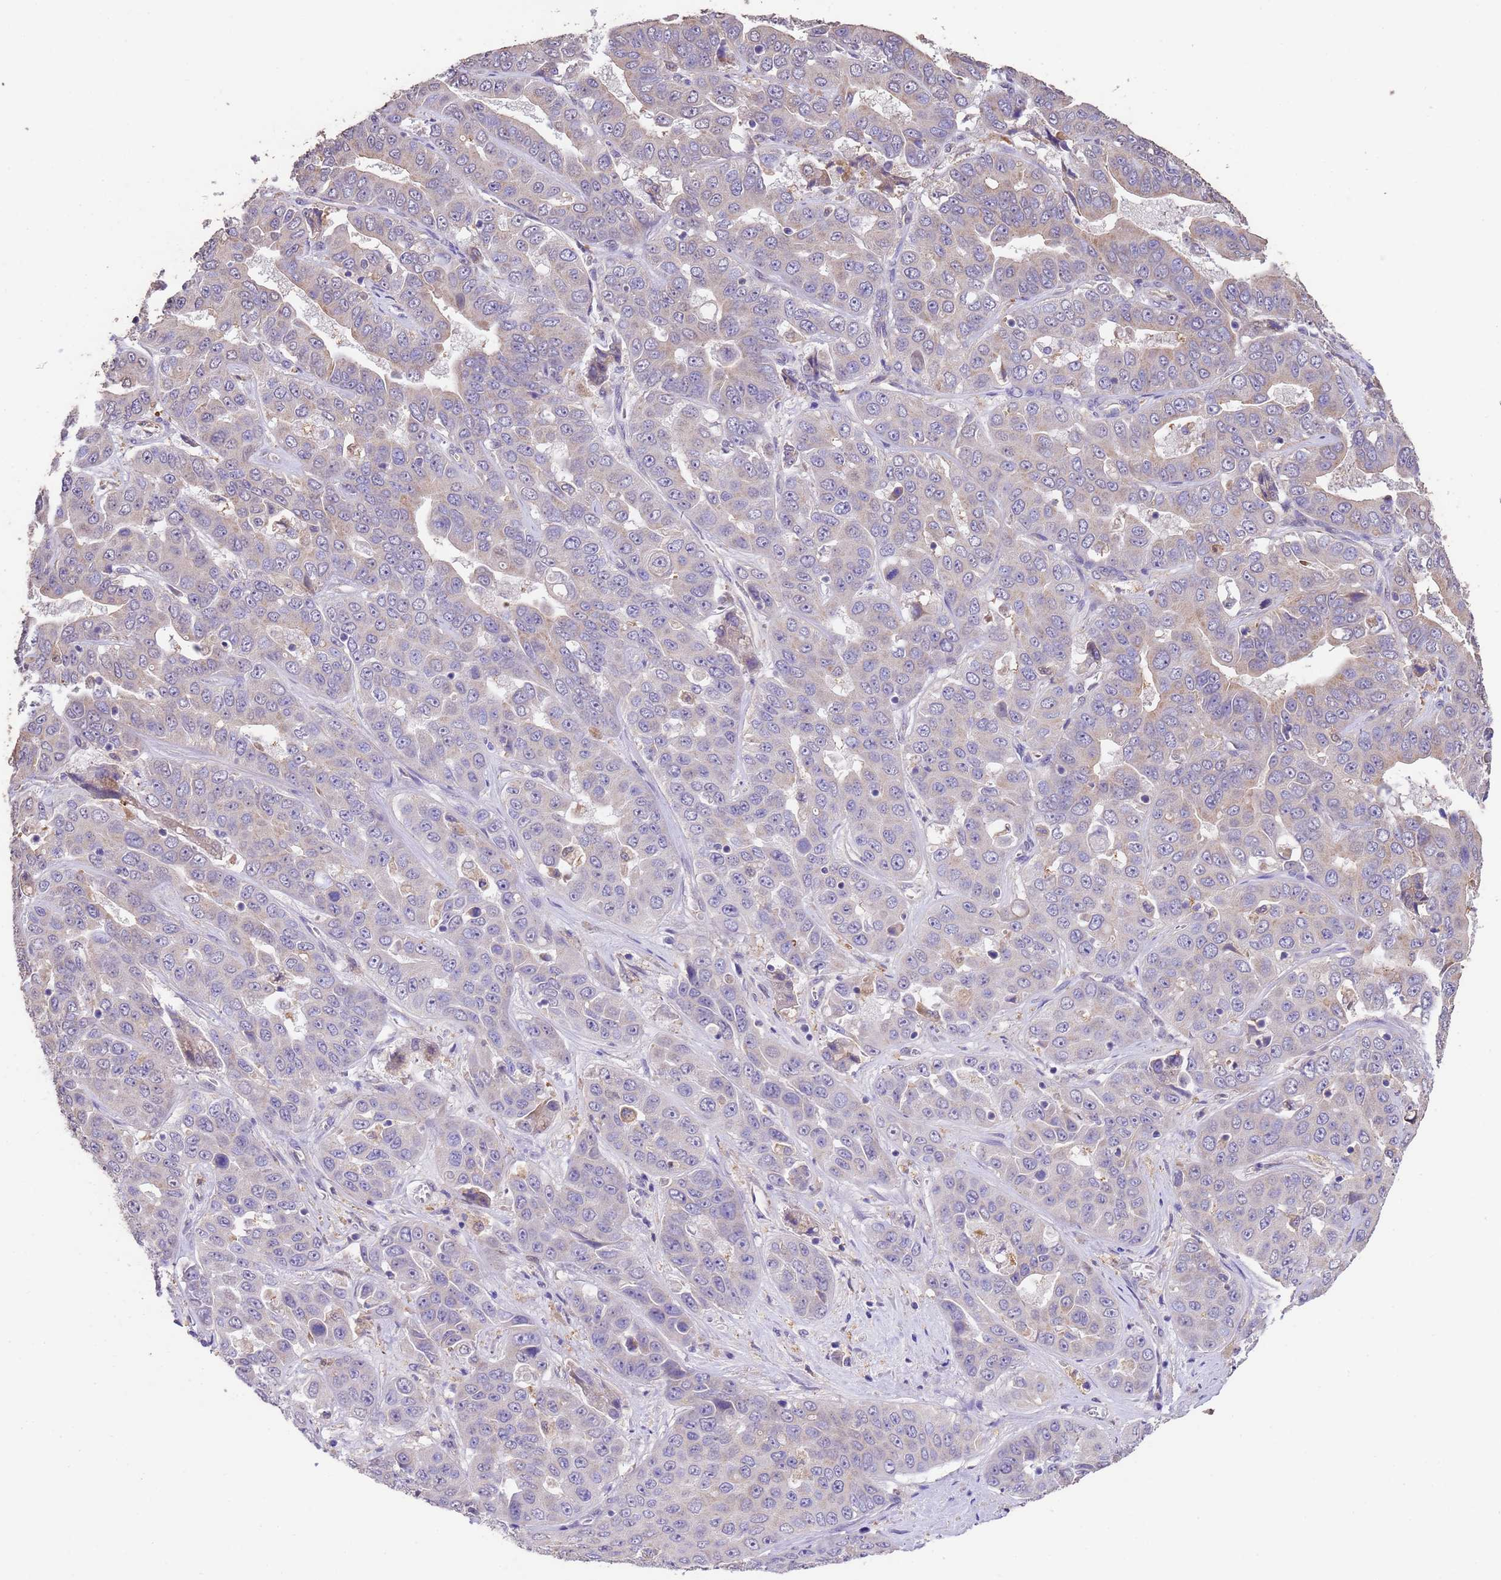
{"staining": {"intensity": "weak", "quantity": "<25%", "location": "cytoplasmic/membranous"}, "tissue": "liver cancer", "cell_type": "Tumor cells", "image_type": "cancer", "snomed": [{"axis": "morphology", "description": "Cholangiocarcinoma"}, {"axis": "topography", "description": "Liver"}], "caption": "Immunohistochemistry (IHC) image of liver cancer stained for a protein (brown), which shows no staining in tumor cells.", "gene": "NPHP1", "patient": {"sex": "female", "age": 52}}